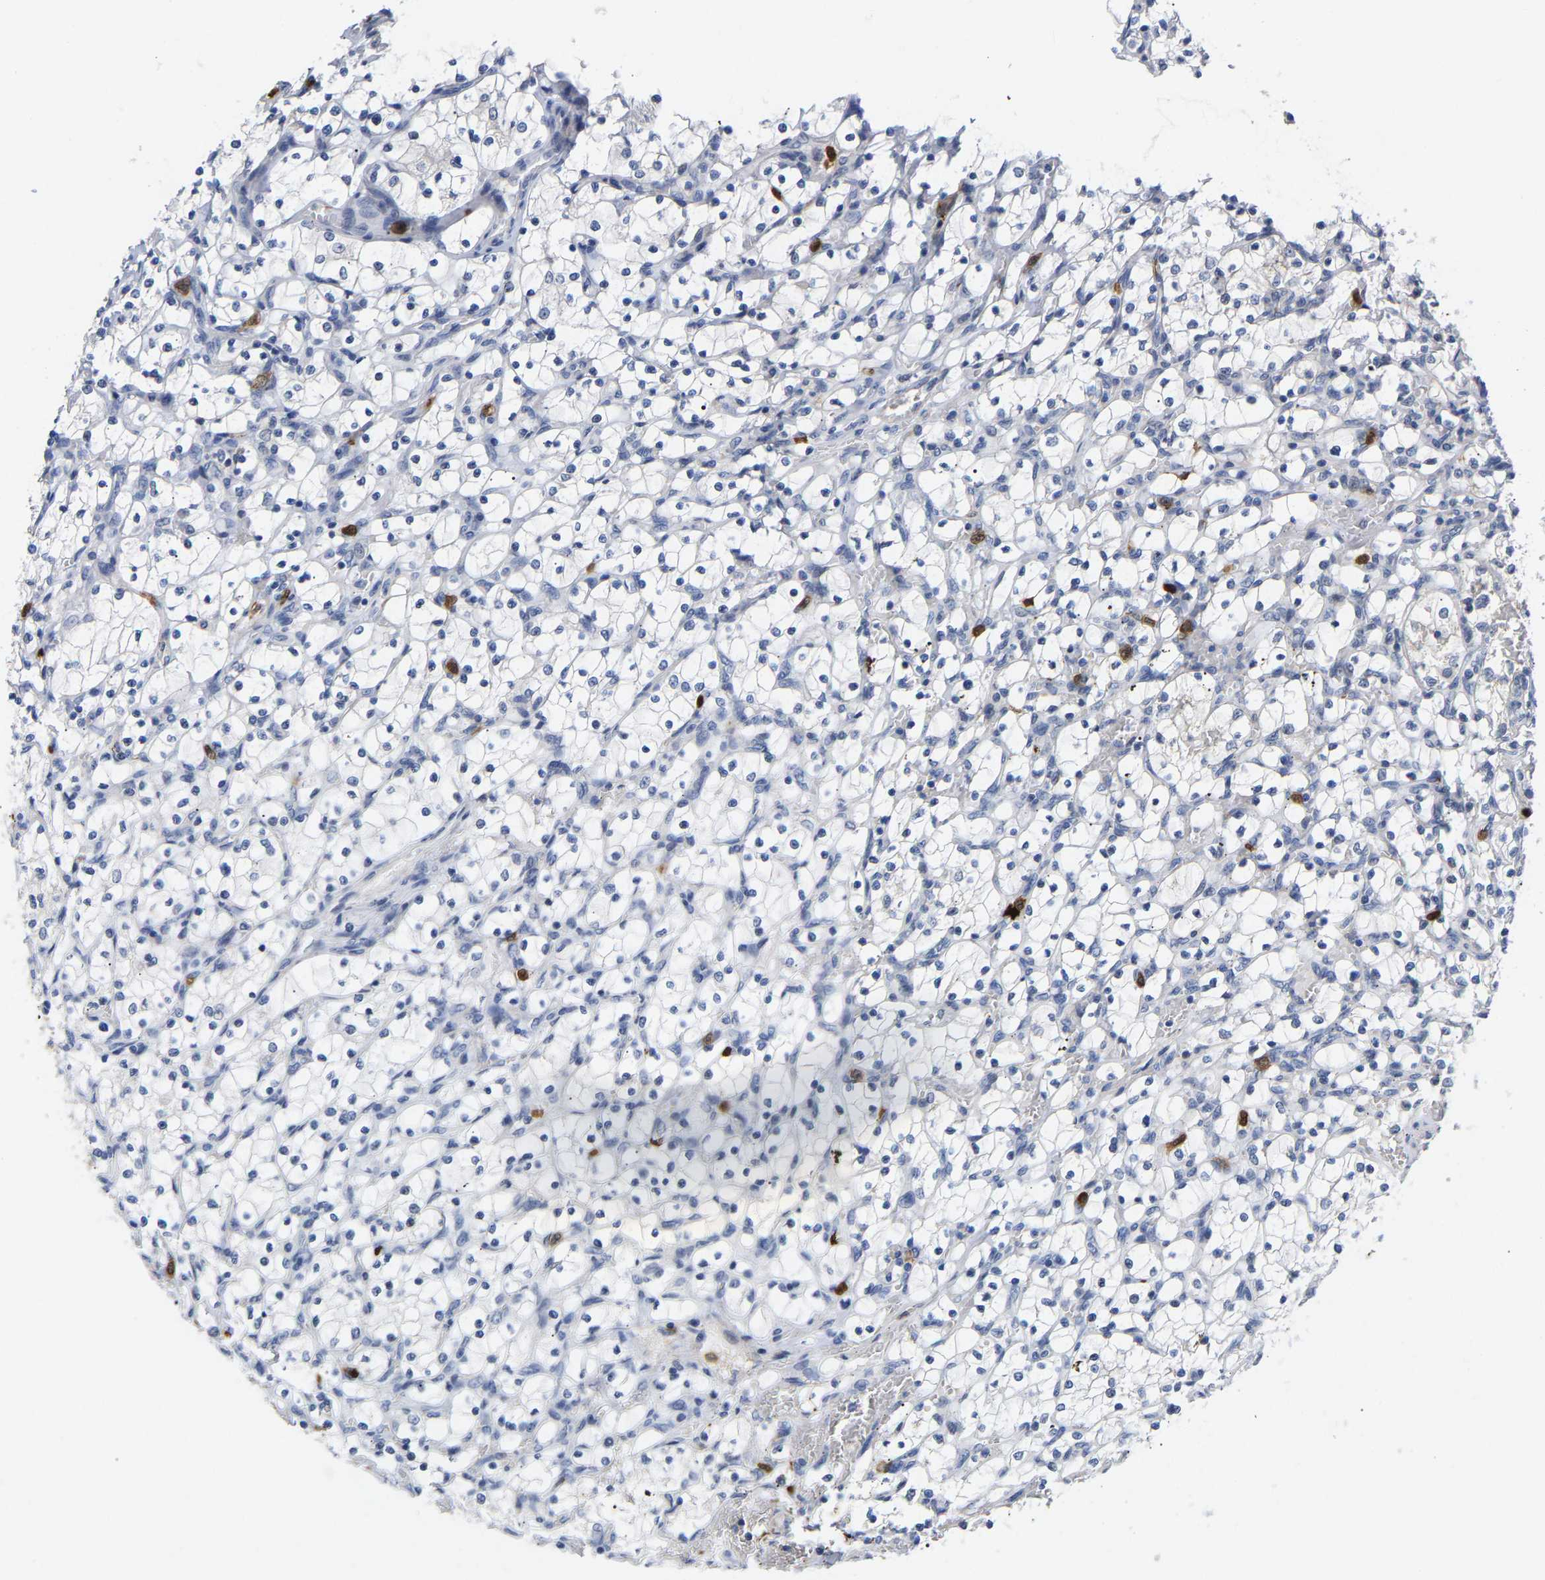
{"staining": {"intensity": "negative", "quantity": "none", "location": "none"}, "tissue": "renal cancer", "cell_type": "Tumor cells", "image_type": "cancer", "snomed": [{"axis": "morphology", "description": "Adenocarcinoma, NOS"}, {"axis": "topography", "description": "Kidney"}], "caption": "The IHC photomicrograph has no significant expression in tumor cells of adenocarcinoma (renal) tissue.", "gene": "TDRD7", "patient": {"sex": "female", "age": 69}}